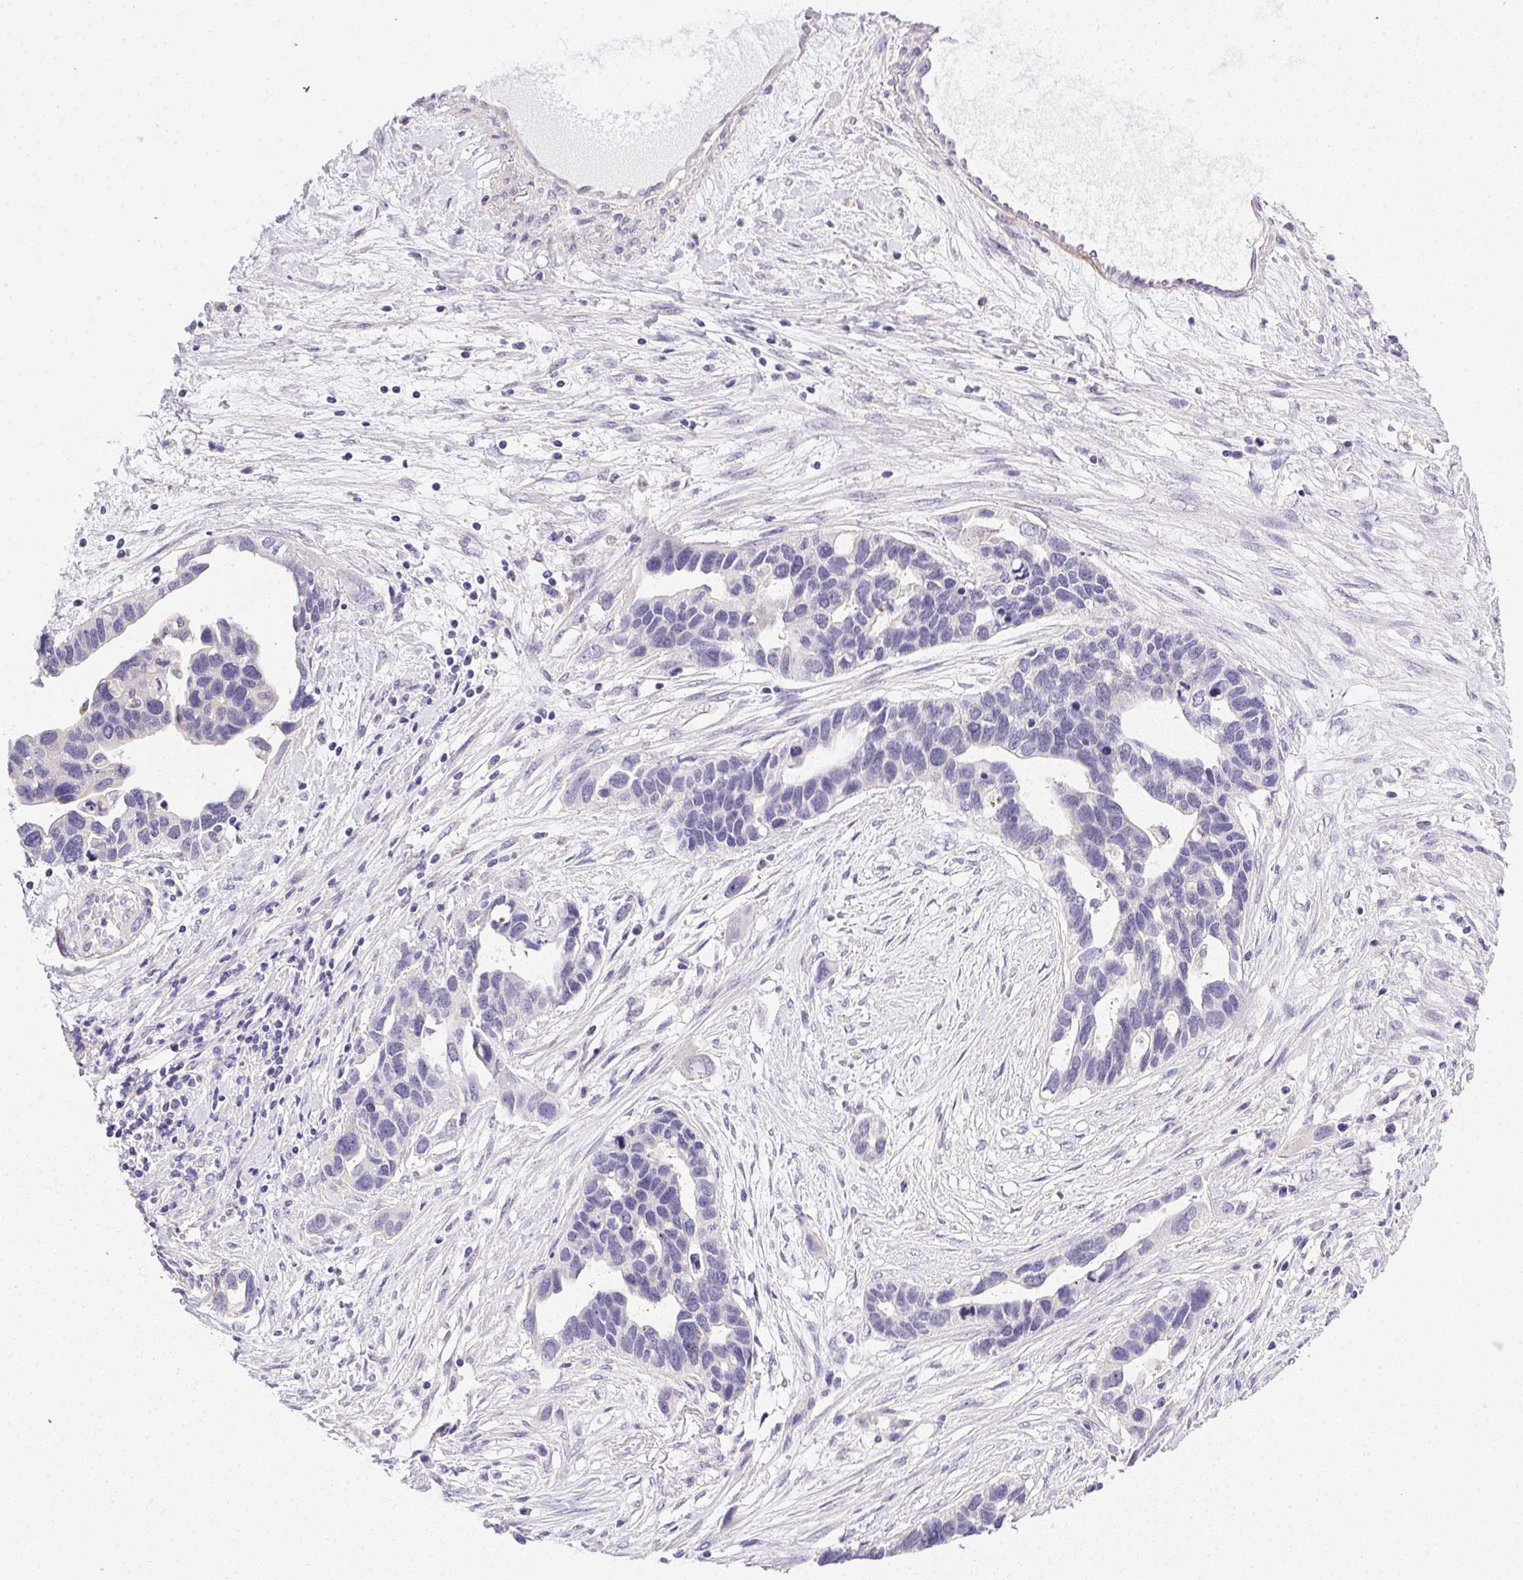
{"staining": {"intensity": "negative", "quantity": "none", "location": "none"}, "tissue": "ovarian cancer", "cell_type": "Tumor cells", "image_type": "cancer", "snomed": [{"axis": "morphology", "description": "Cystadenocarcinoma, serous, NOS"}, {"axis": "topography", "description": "Ovary"}], "caption": "IHC photomicrograph of ovarian cancer stained for a protein (brown), which shows no positivity in tumor cells. The staining was performed using DAB to visualize the protein expression in brown, while the nuclei were stained in blue with hematoxylin (Magnification: 20x).", "gene": "SLC17A7", "patient": {"sex": "female", "age": 54}}